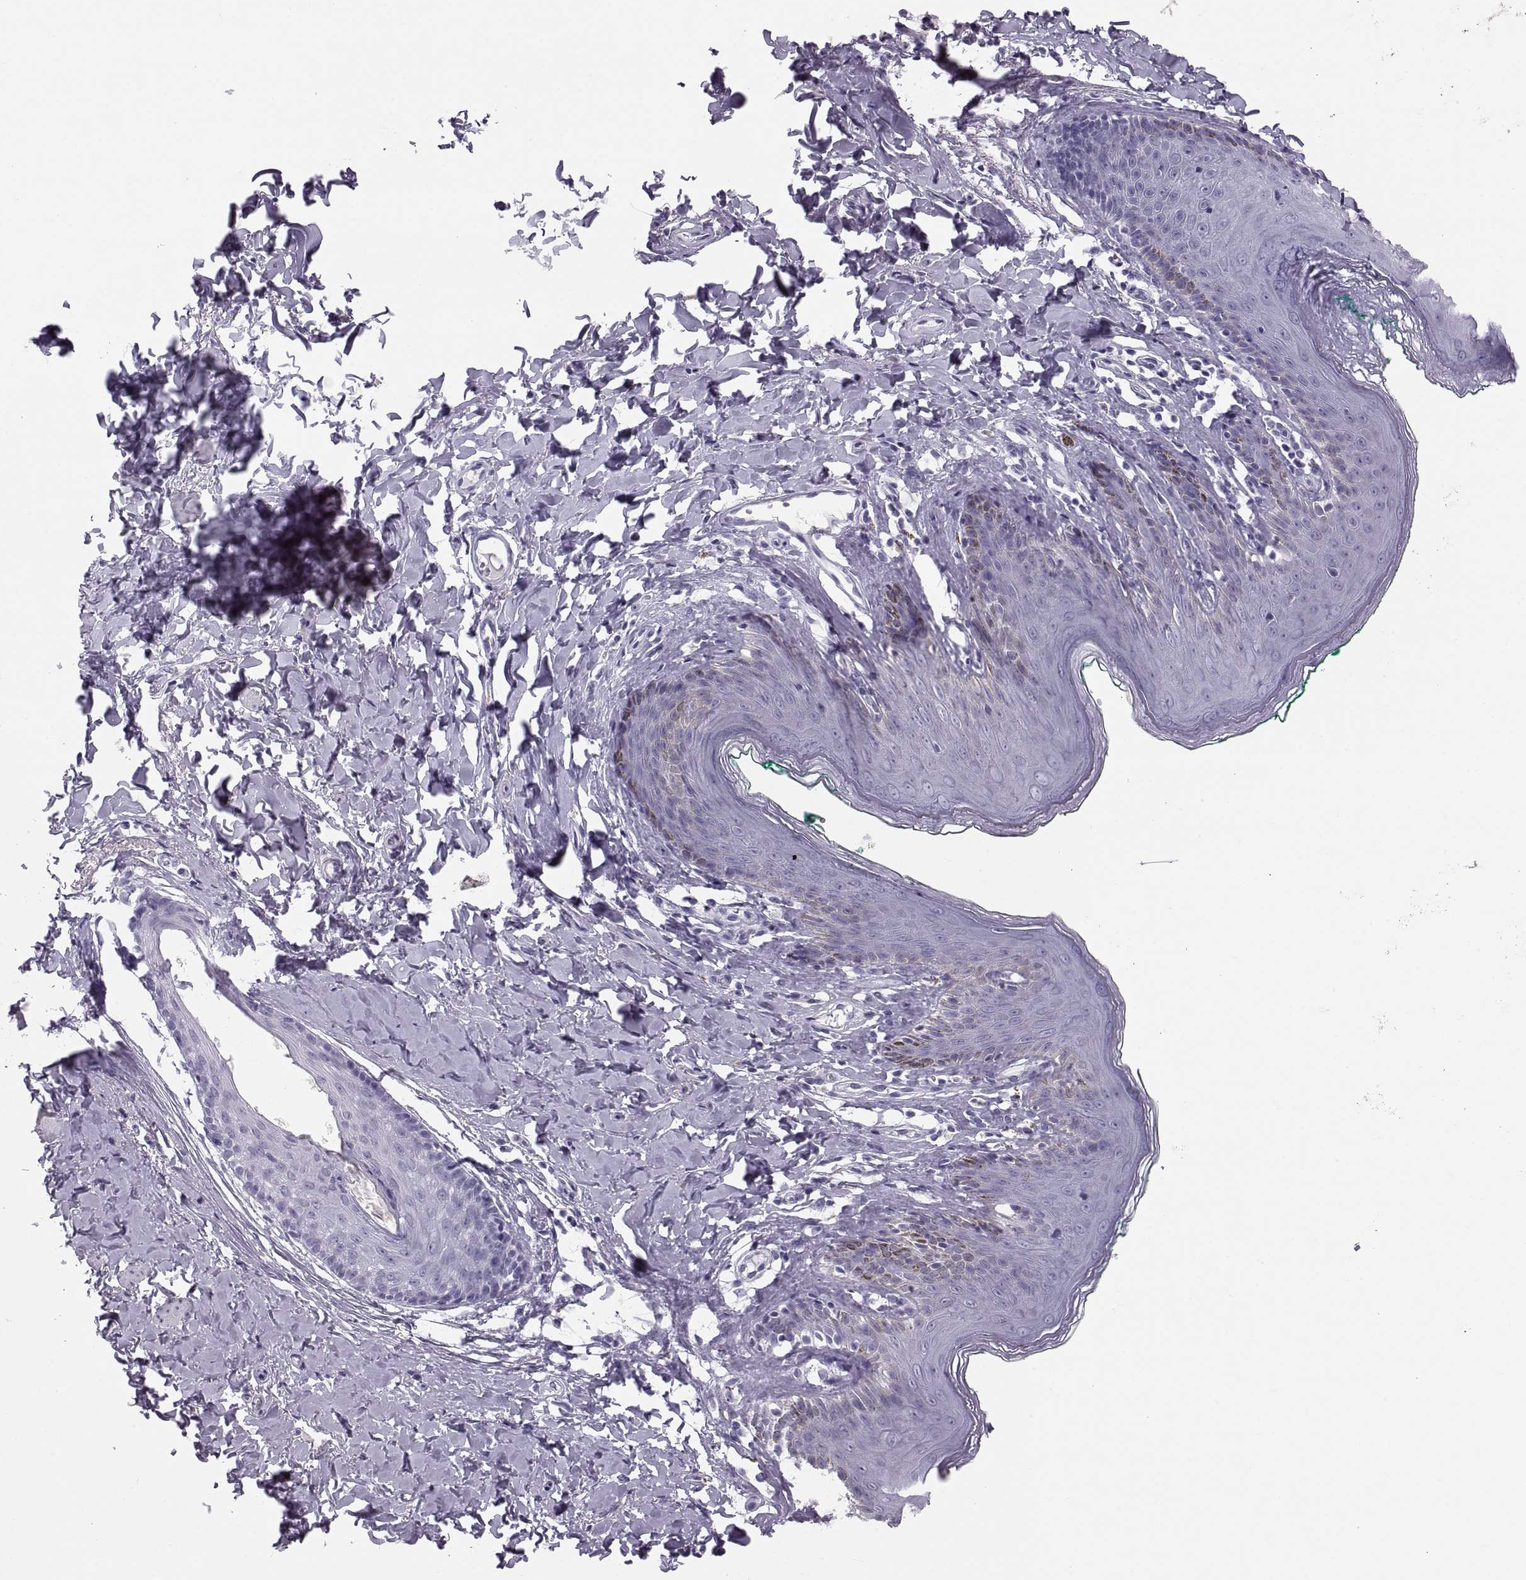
{"staining": {"intensity": "negative", "quantity": "none", "location": "none"}, "tissue": "skin", "cell_type": "Epidermal cells", "image_type": "normal", "snomed": [{"axis": "morphology", "description": "Normal tissue, NOS"}, {"axis": "topography", "description": "Vulva"}], "caption": "IHC of benign human skin reveals no expression in epidermal cells. (DAB (3,3'-diaminobenzidine) IHC visualized using brightfield microscopy, high magnification).", "gene": "MILR1", "patient": {"sex": "female", "age": 66}}